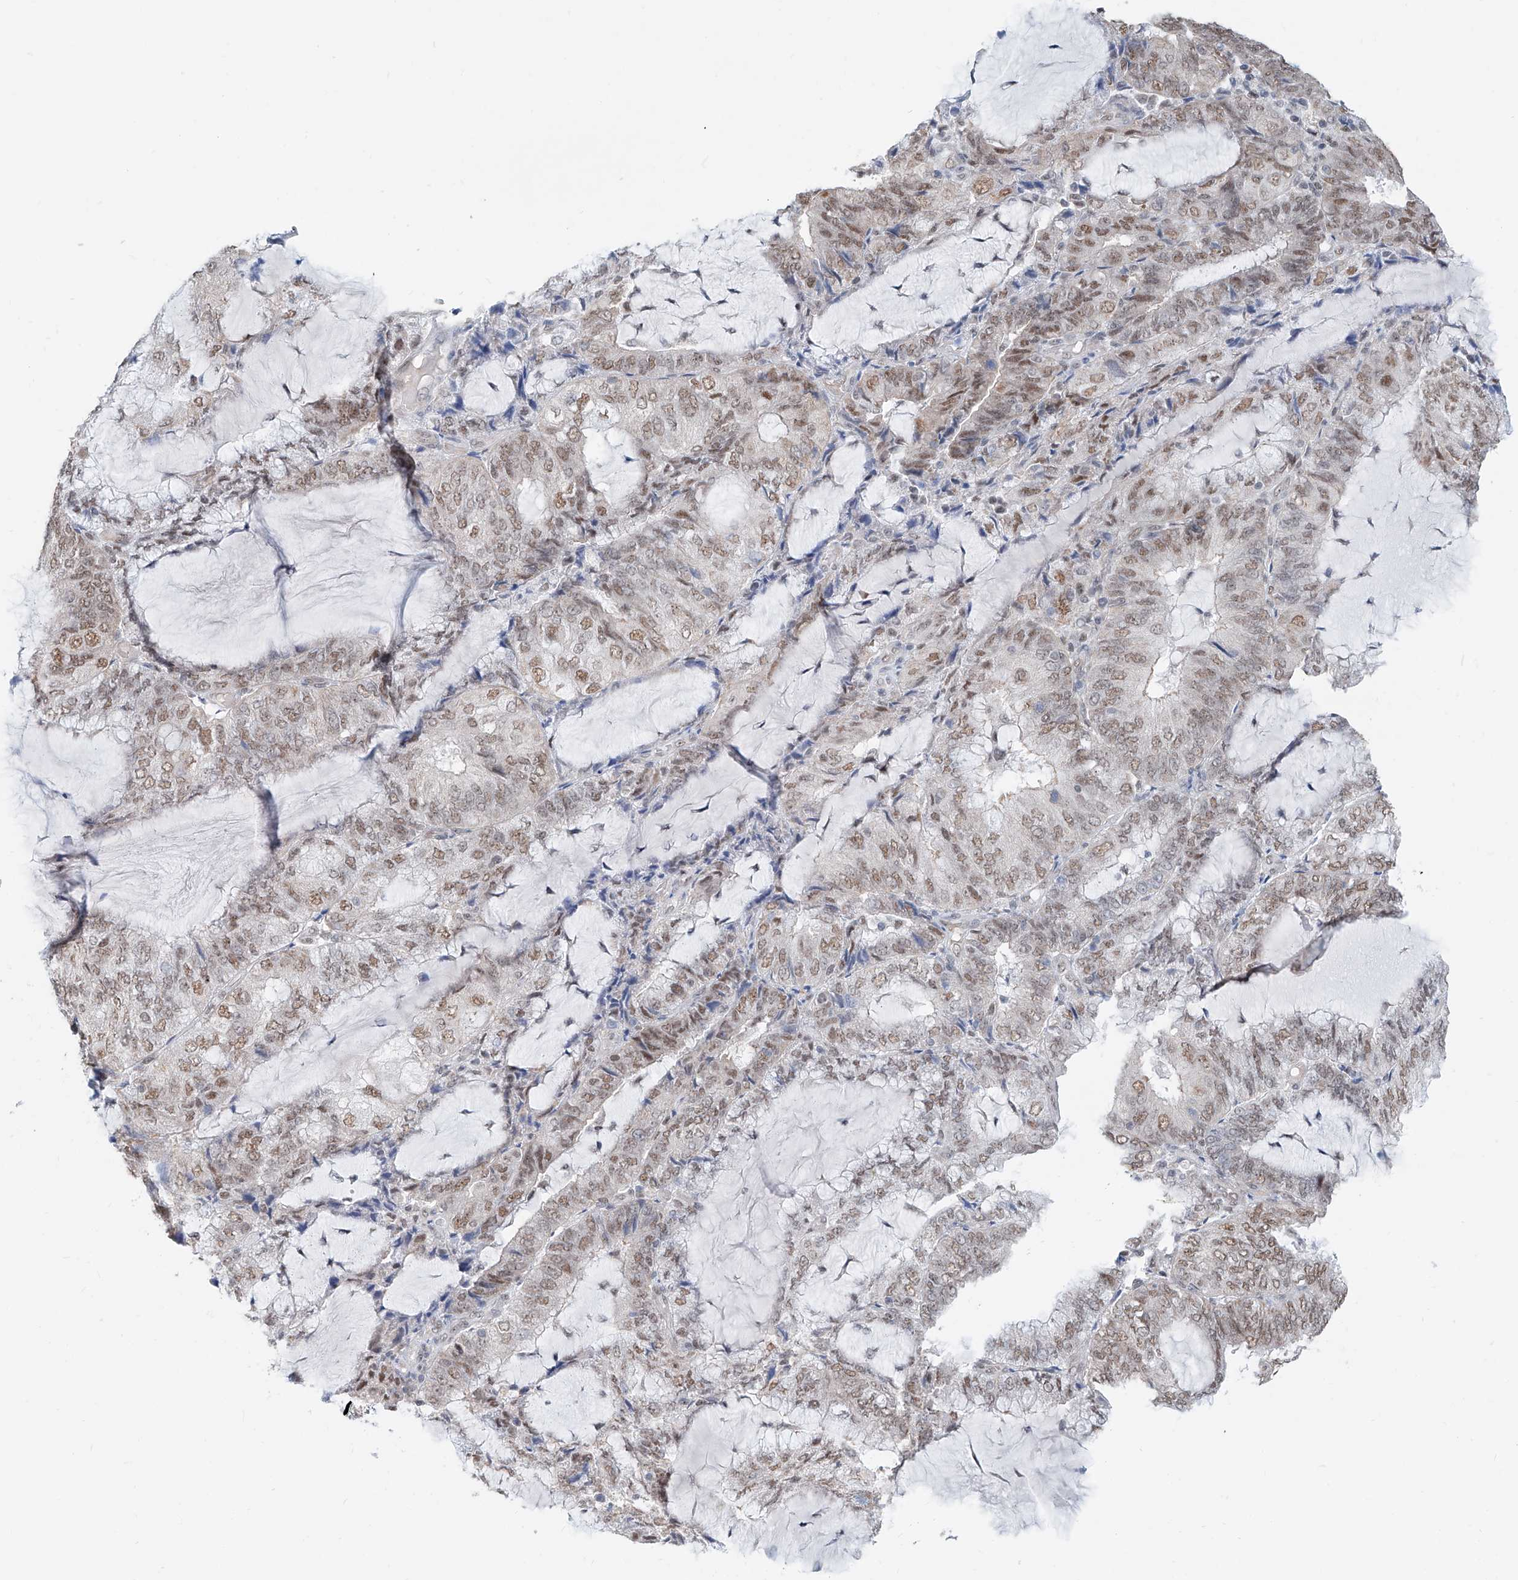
{"staining": {"intensity": "moderate", "quantity": ">75%", "location": "nuclear"}, "tissue": "endometrial cancer", "cell_type": "Tumor cells", "image_type": "cancer", "snomed": [{"axis": "morphology", "description": "Adenocarcinoma, NOS"}, {"axis": "topography", "description": "Endometrium"}], "caption": "The histopathology image demonstrates staining of endometrial cancer (adenocarcinoma), revealing moderate nuclear protein staining (brown color) within tumor cells.", "gene": "SDE2", "patient": {"sex": "female", "age": 81}}